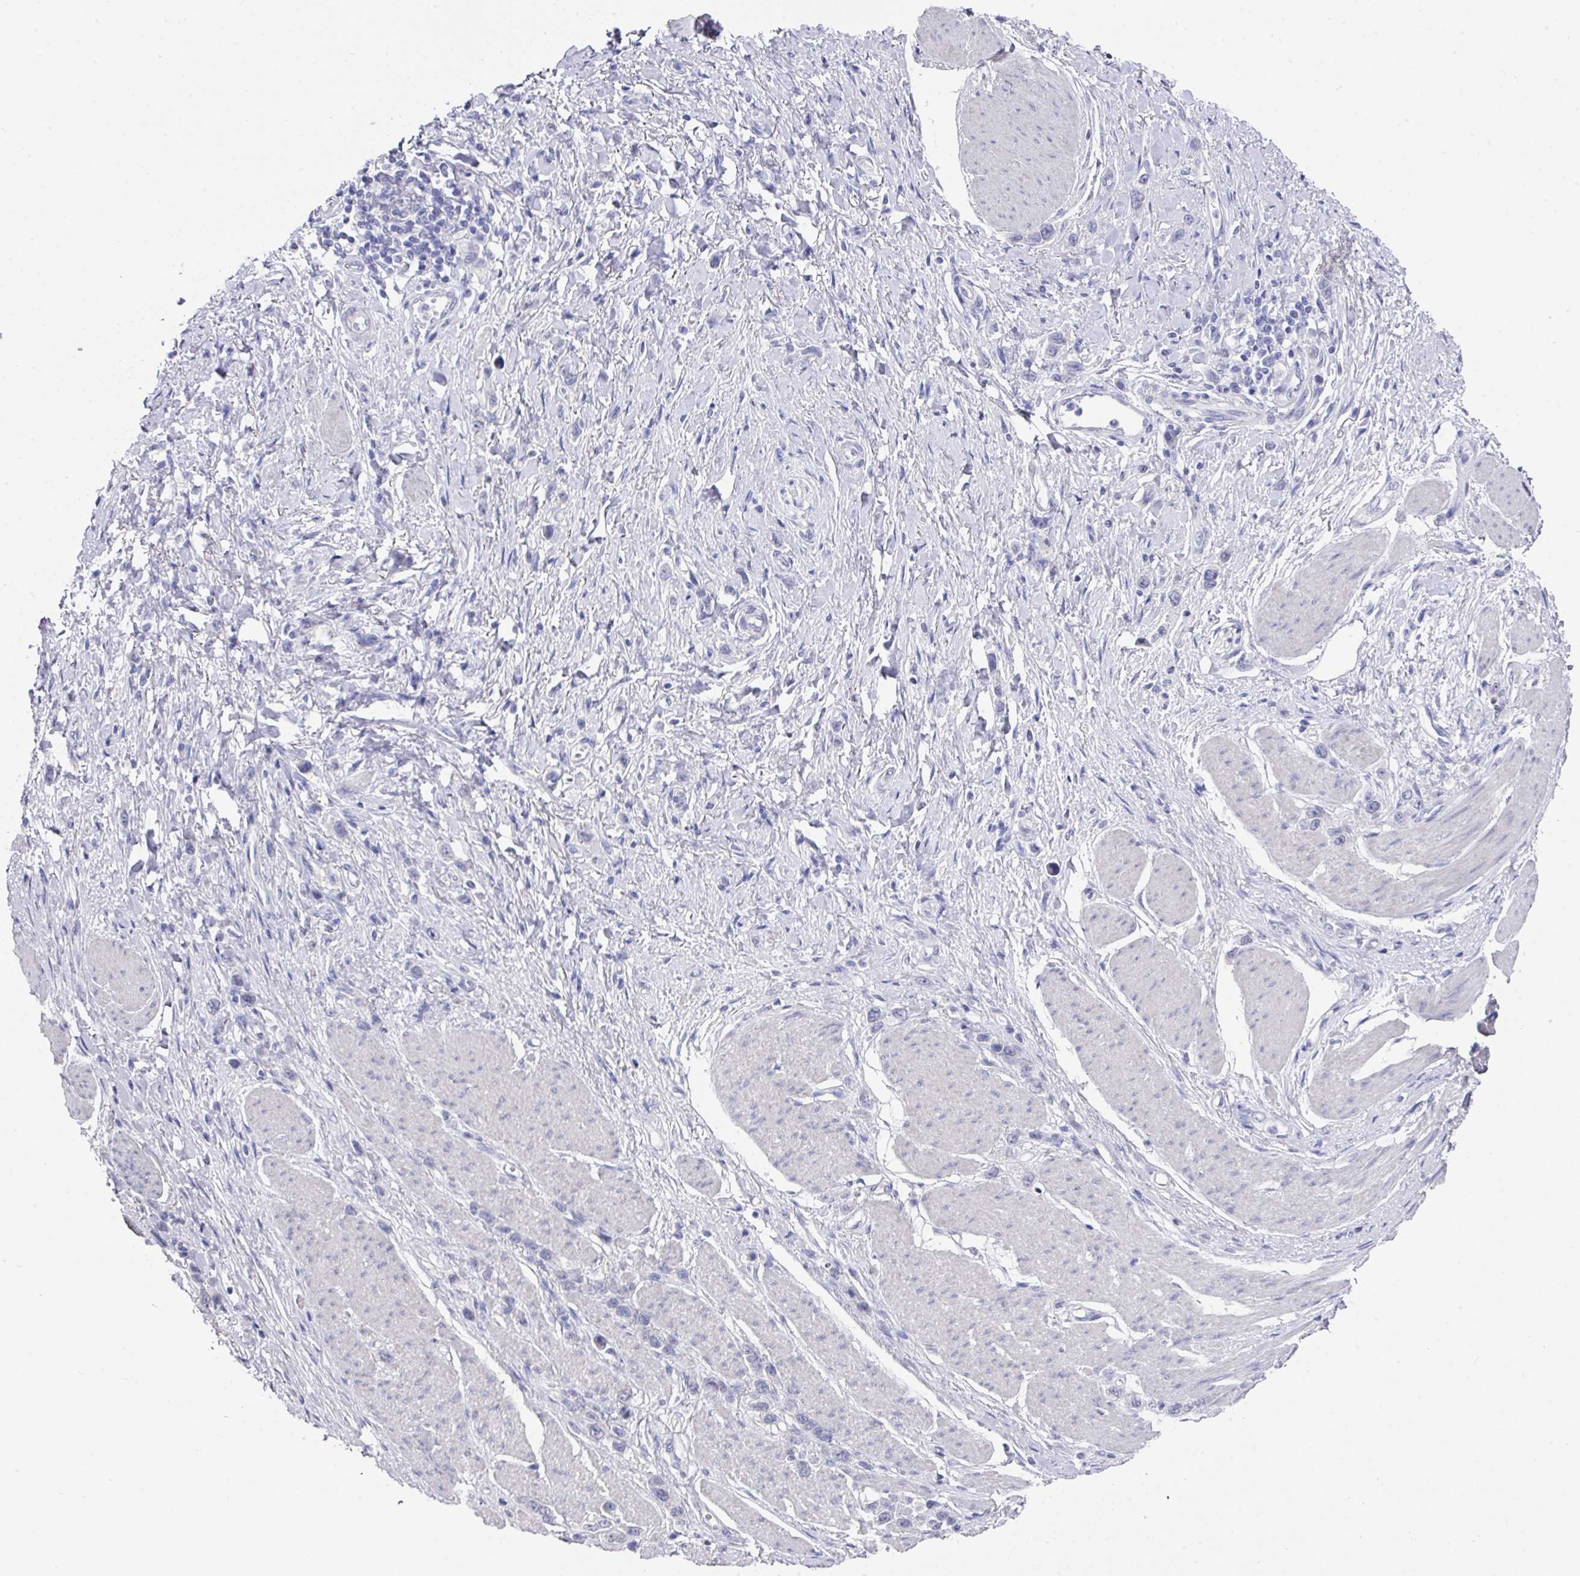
{"staining": {"intensity": "negative", "quantity": "none", "location": "none"}, "tissue": "stomach cancer", "cell_type": "Tumor cells", "image_type": "cancer", "snomed": [{"axis": "morphology", "description": "Adenocarcinoma, NOS"}, {"axis": "topography", "description": "Stomach"}], "caption": "Photomicrograph shows no protein staining in tumor cells of stomach cancer (adenocarcinoma) tissue.", "gene": "DAZL", "patient": {"sex": "female", "age": 65}}